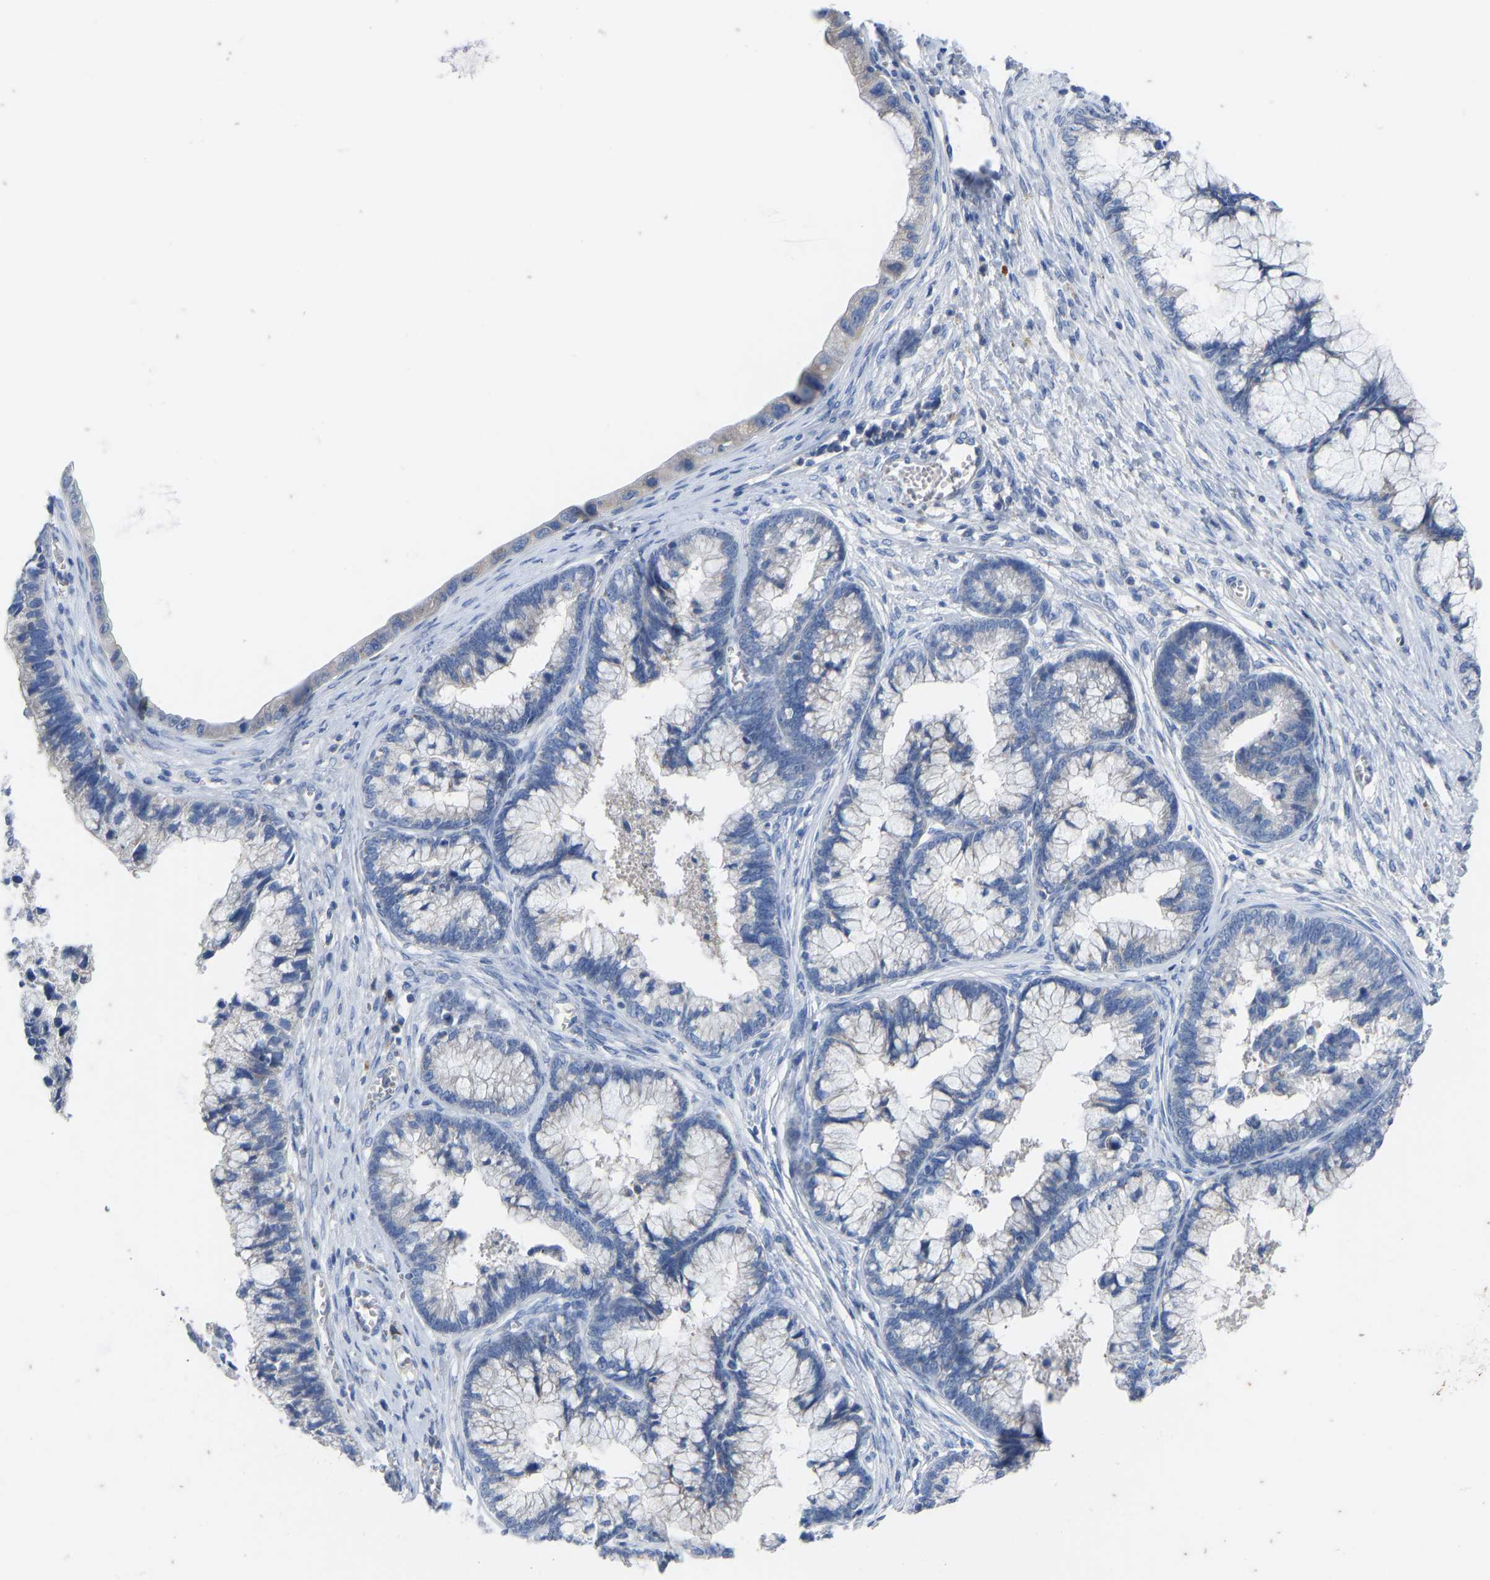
{"staining": {"intensity": "negative", "quantity": "none", "location": "none"}, "tissue": "cervical cancer", "cell_type": "Tumor cells", "image_type": "cancer", "snomed": [{"axis": "morphology", "description": "Adenocarcinoma, NOS"}, {"axis": "topography", "description": "Cervix"}], "caption": "Tumor cells are negative for brown protein staining in cervical cancer (adenocarcinoma).", "gene": "OLIG2", "patient": {"sex": "female", "age": 44}}